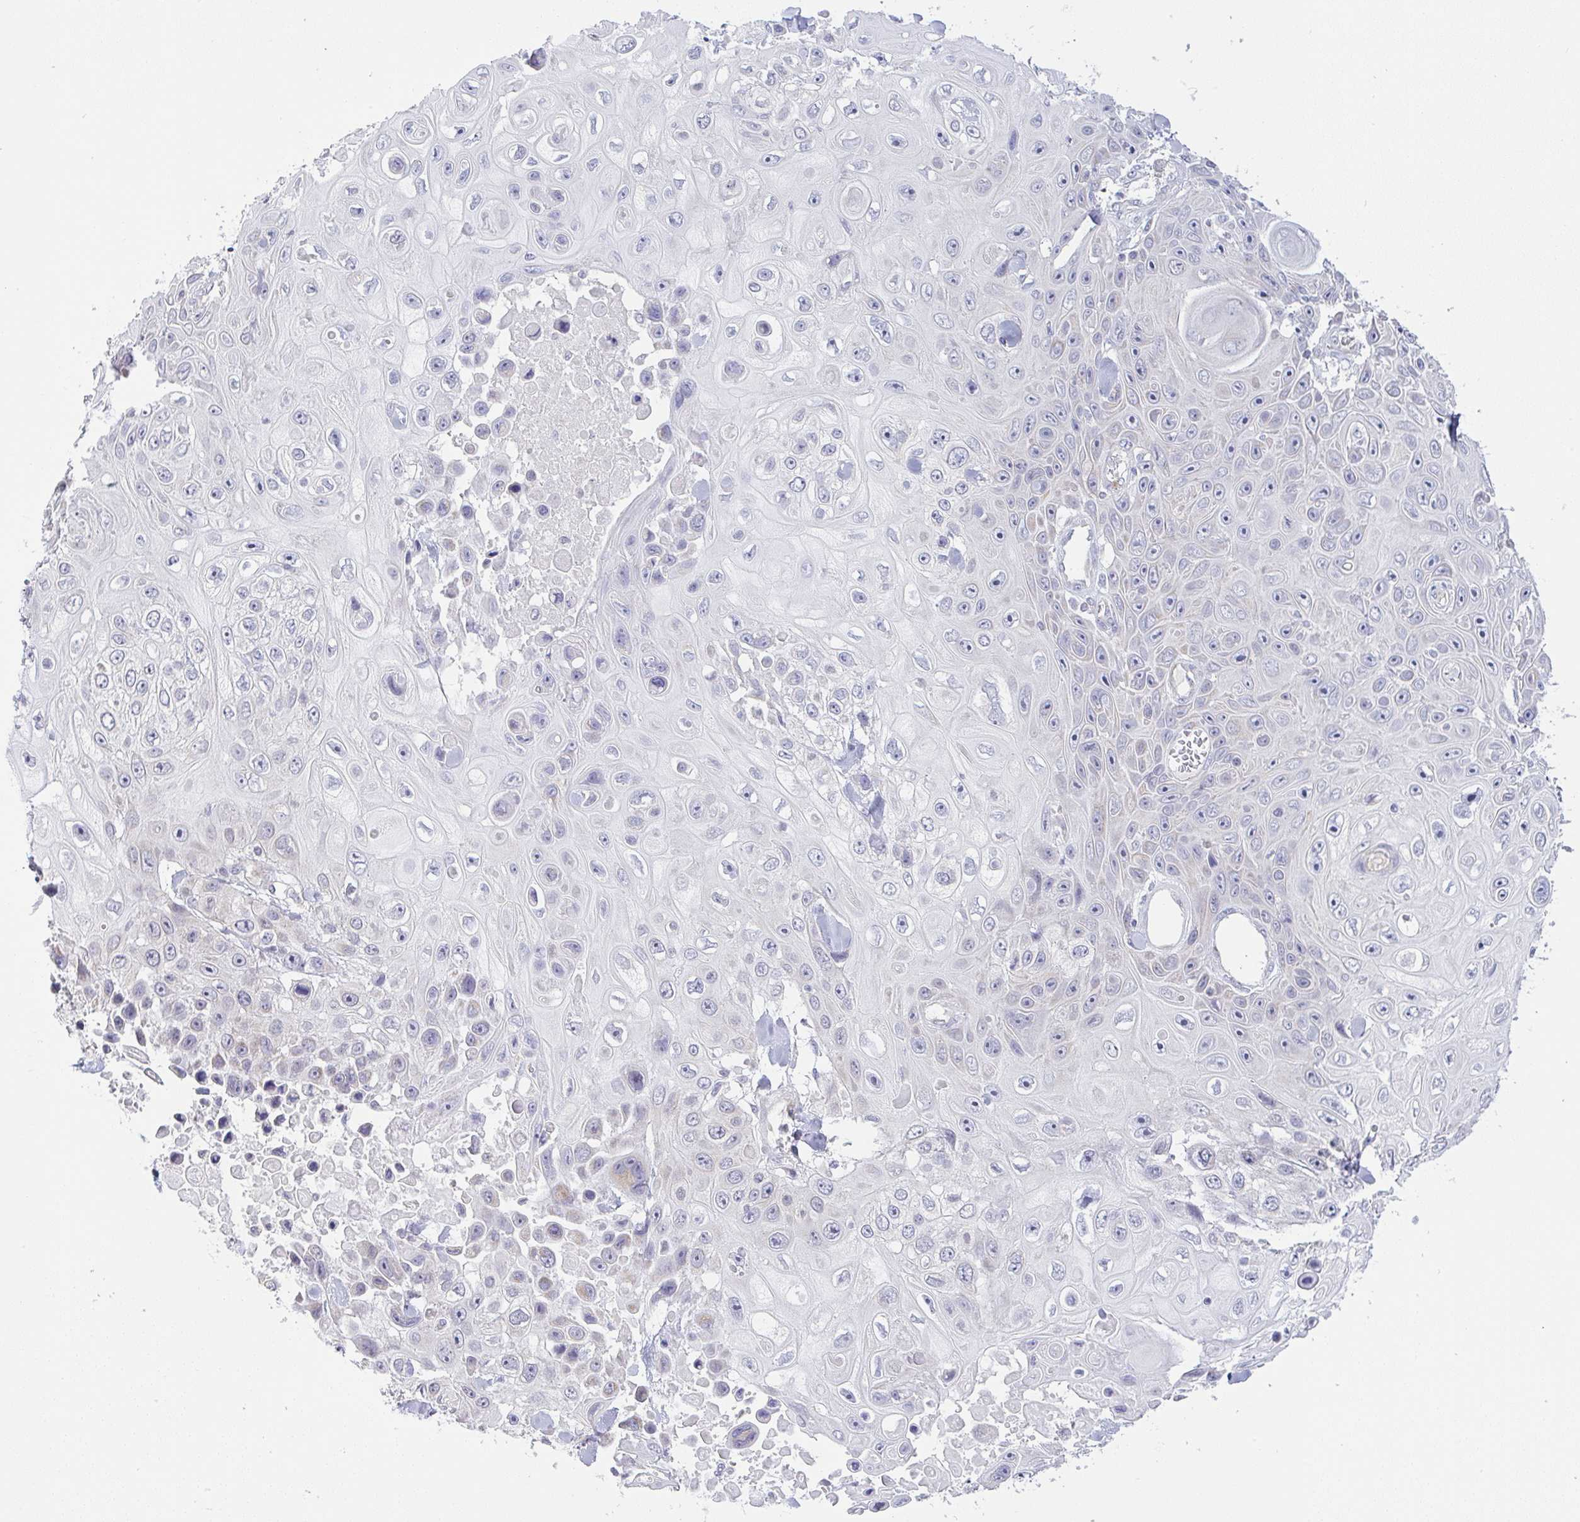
{"staining": {"intensity": "negative", "quantity": "none", "location": "none"}, "tissue": "skin cancer", "cell_type": "Tumor cells", "image_type": "cancer", "snomed": [{"axis": "morphology", "description": "Squamous cell carcinoma, NOS"}, {"axis": "topography", "description": "Skin"}], "caption": "Tumor cells are negative for protein expression in human squamous cell carcinoma (skin). Nuclei are stained in blue.", "gene": "PLCD4", "patient": {"sex": "male", "age": 82}}